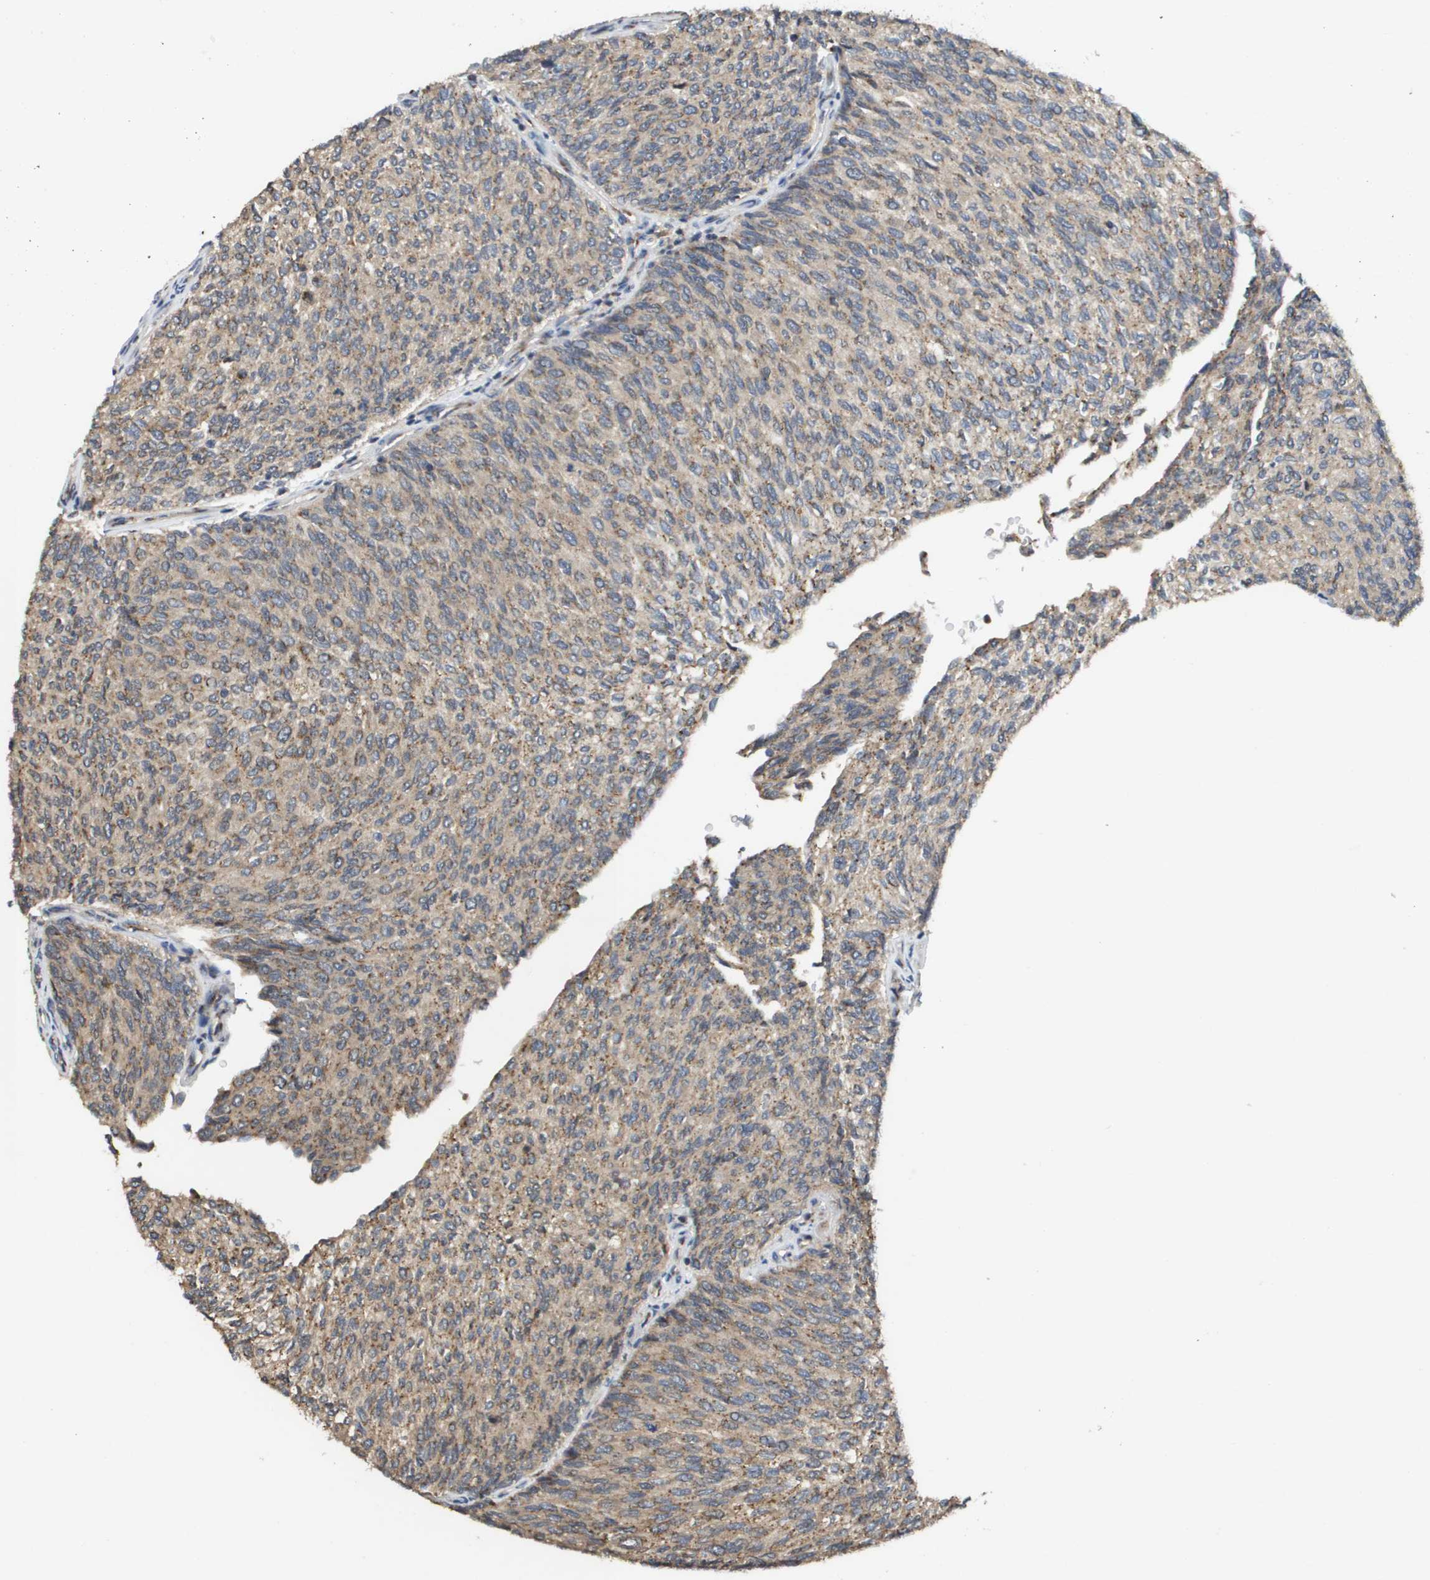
{"staining": {"intensity": "weak", "quantity": ">75%", "location": "cytoplasmic/membranous"}, "tissue": "urothelial cancer", "cell_type": "Tumor cells", "image_type": "cancer", "snomed": [{"axis": "morphology", "description": "Urothelial carcinoma, Low grade"}, {"axis": "topography", "description": "Urinary bladder"}], "caption": "Protein staining shows weak cytoplasmic/membranous positivity in approximately >75% of tumor cells in urothelial cancer. The staining was performed using DAB to visualize the protein expression in brown, while the nuclei were stained in blue with hematoxylin (Magnification: 20x).", "gene": "PCK1", "patient": {"sex": "female", "age": 79}}